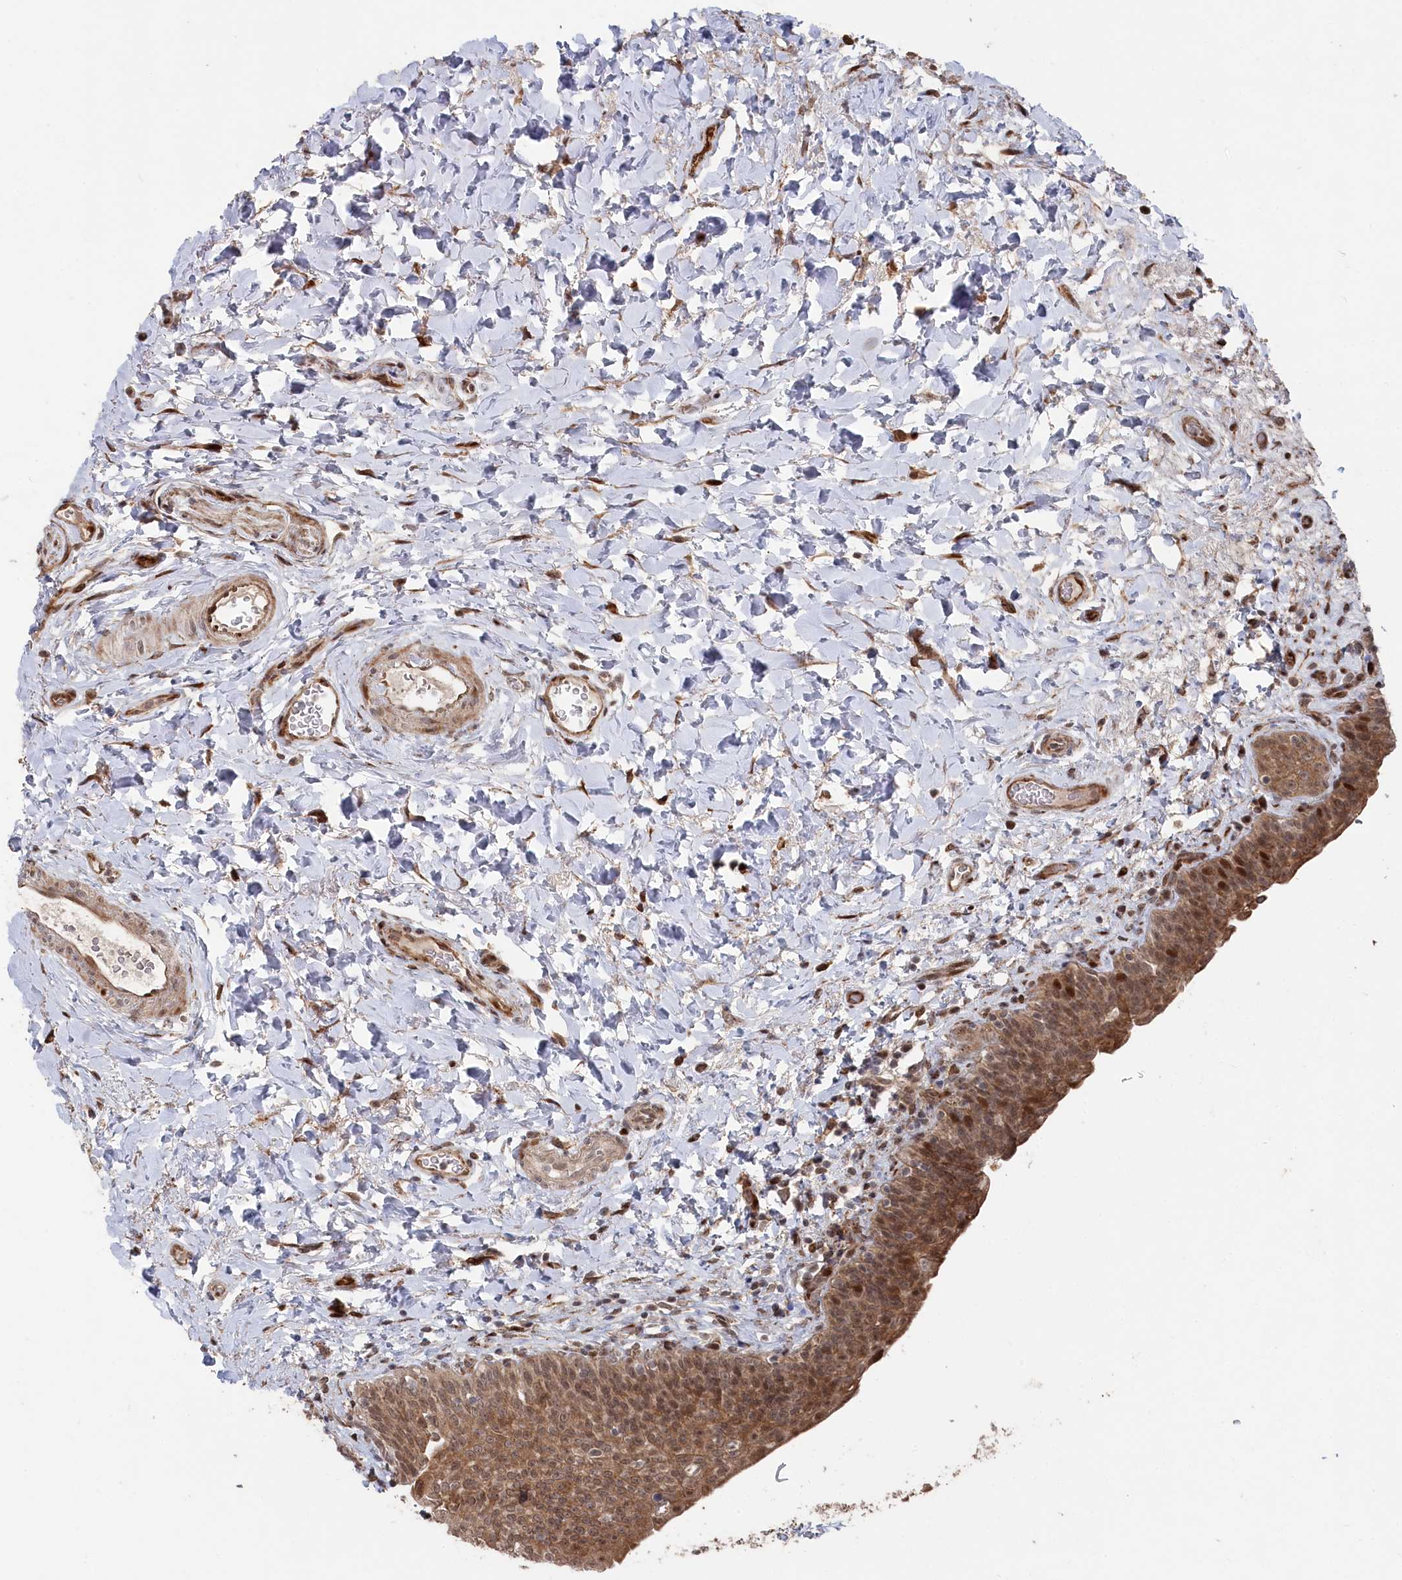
{"staining": {"intensity": "moderate", "quantity": ">75%", "location": "cytoplasmic/membranous,nuclear"}, "tissue": "urinary bladder", "cell_type": "Urothelial cells", "image_type": "normal", "snomed": [{"axis": "morphology", "description": "Normal tissue, NOS"}, {"axis": "topography", "description": "Urinary bladder"}], "caption": "Moderate cytoplasmic/membranous,nuclear staining for a protein is present in about >75% of urothelial cells of benign urinary bladder using immunohistochemistry.", "gene": "POLR3A", "patient": {"sex": "male", "age": 83}}